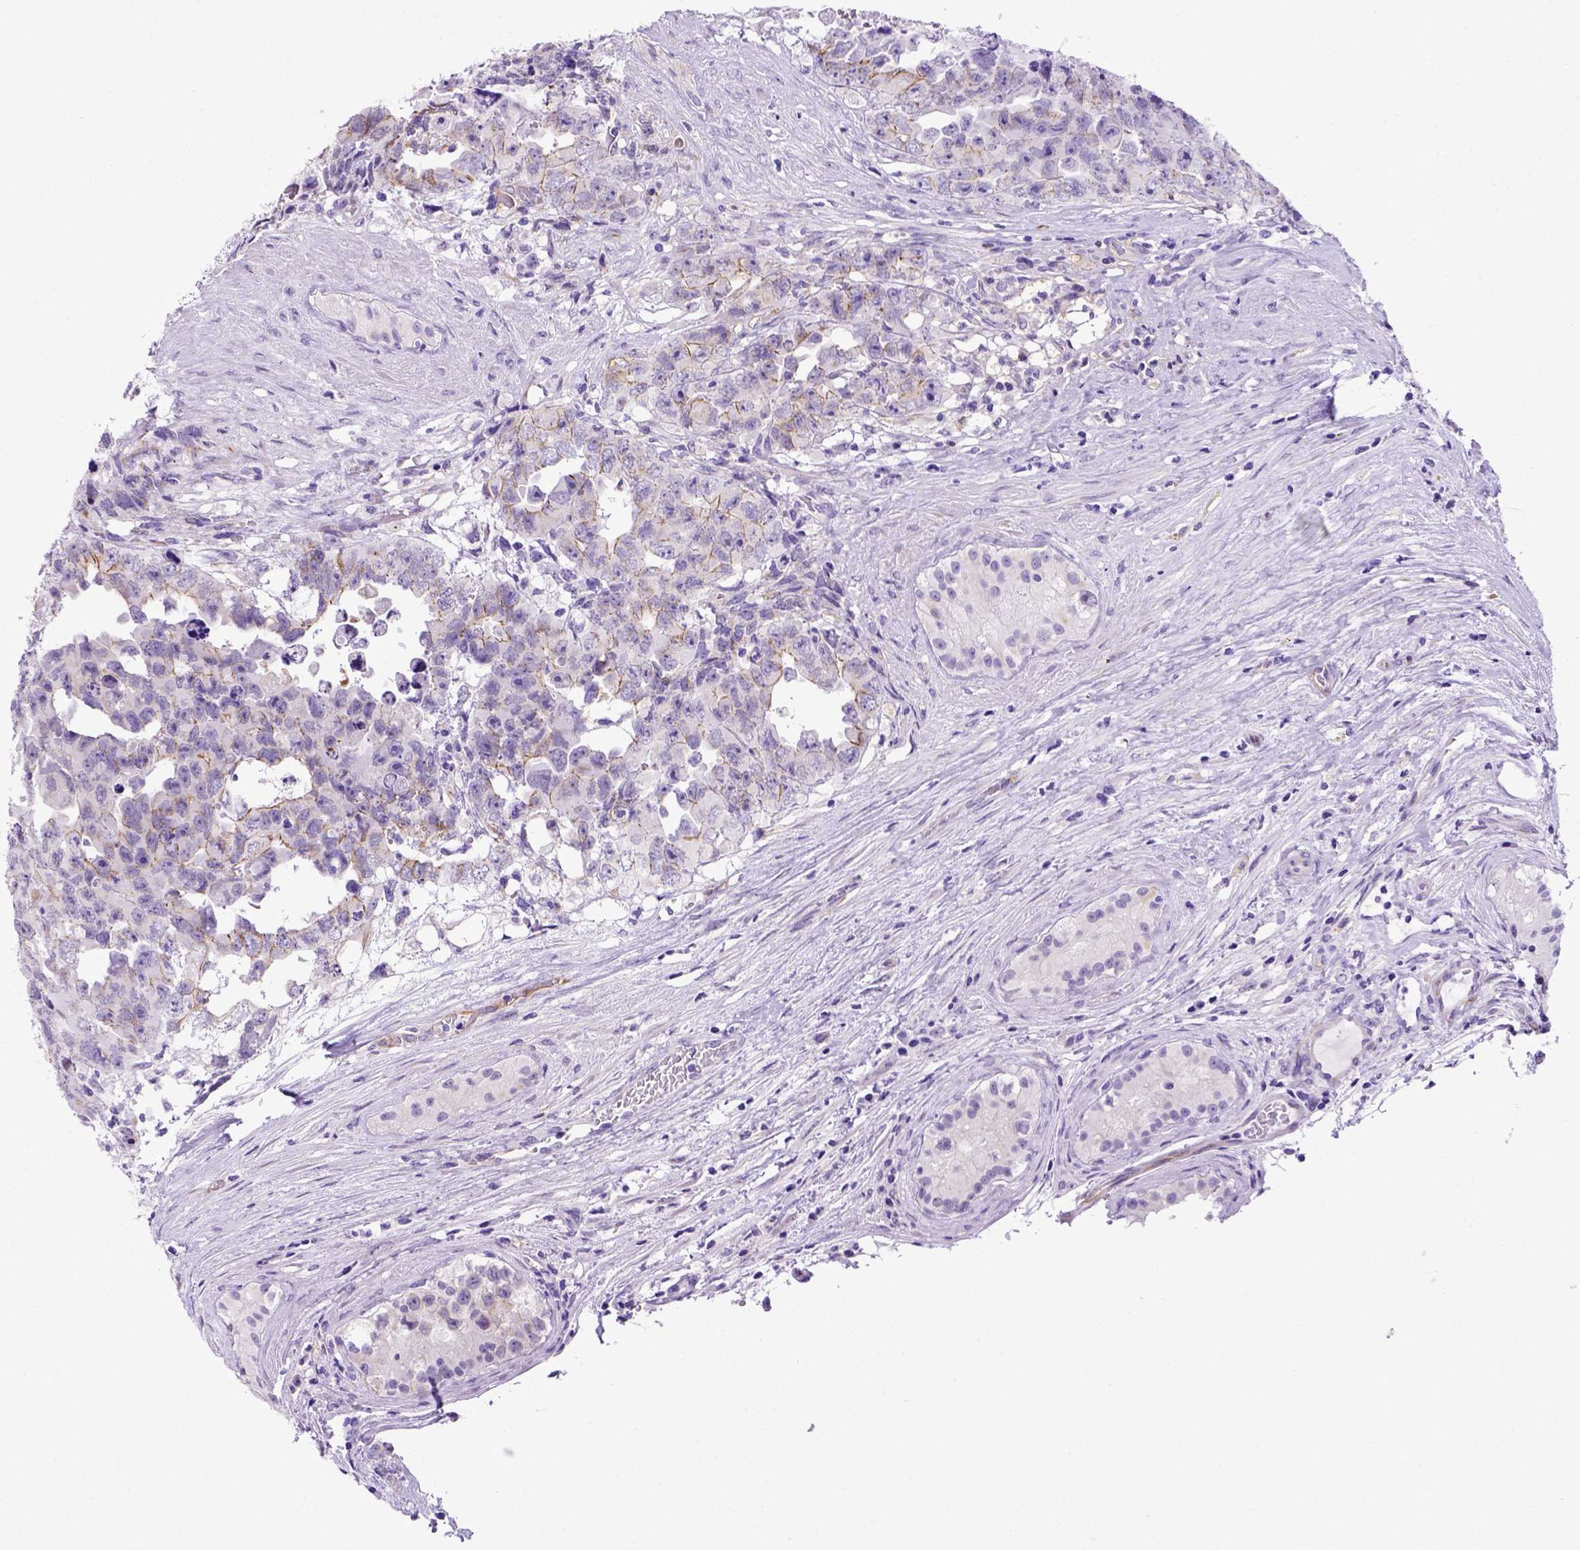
{"staining": {"intensity": "moderate", "quantity": "25%-75%", "location": "cytoplasmic/membranous"}, "tissue": "testis cancer", "cell_type": "Tumor cells", "image_type": "cancer", "snomed": [{"axis": "morphology", "description": "Carcinoma, Embryonal, NOS"}, {"axis": "topography", "description": "Testis"}], "caption": "Protein analysis of testis cancer (embryonal carcinoma) tissue reveals moderate cytoplasmic/membranous staining in approximately 25%-75% of tumor cells.", "gene": "ADAM12", "patient": {"sex": "male", "age": 24}}